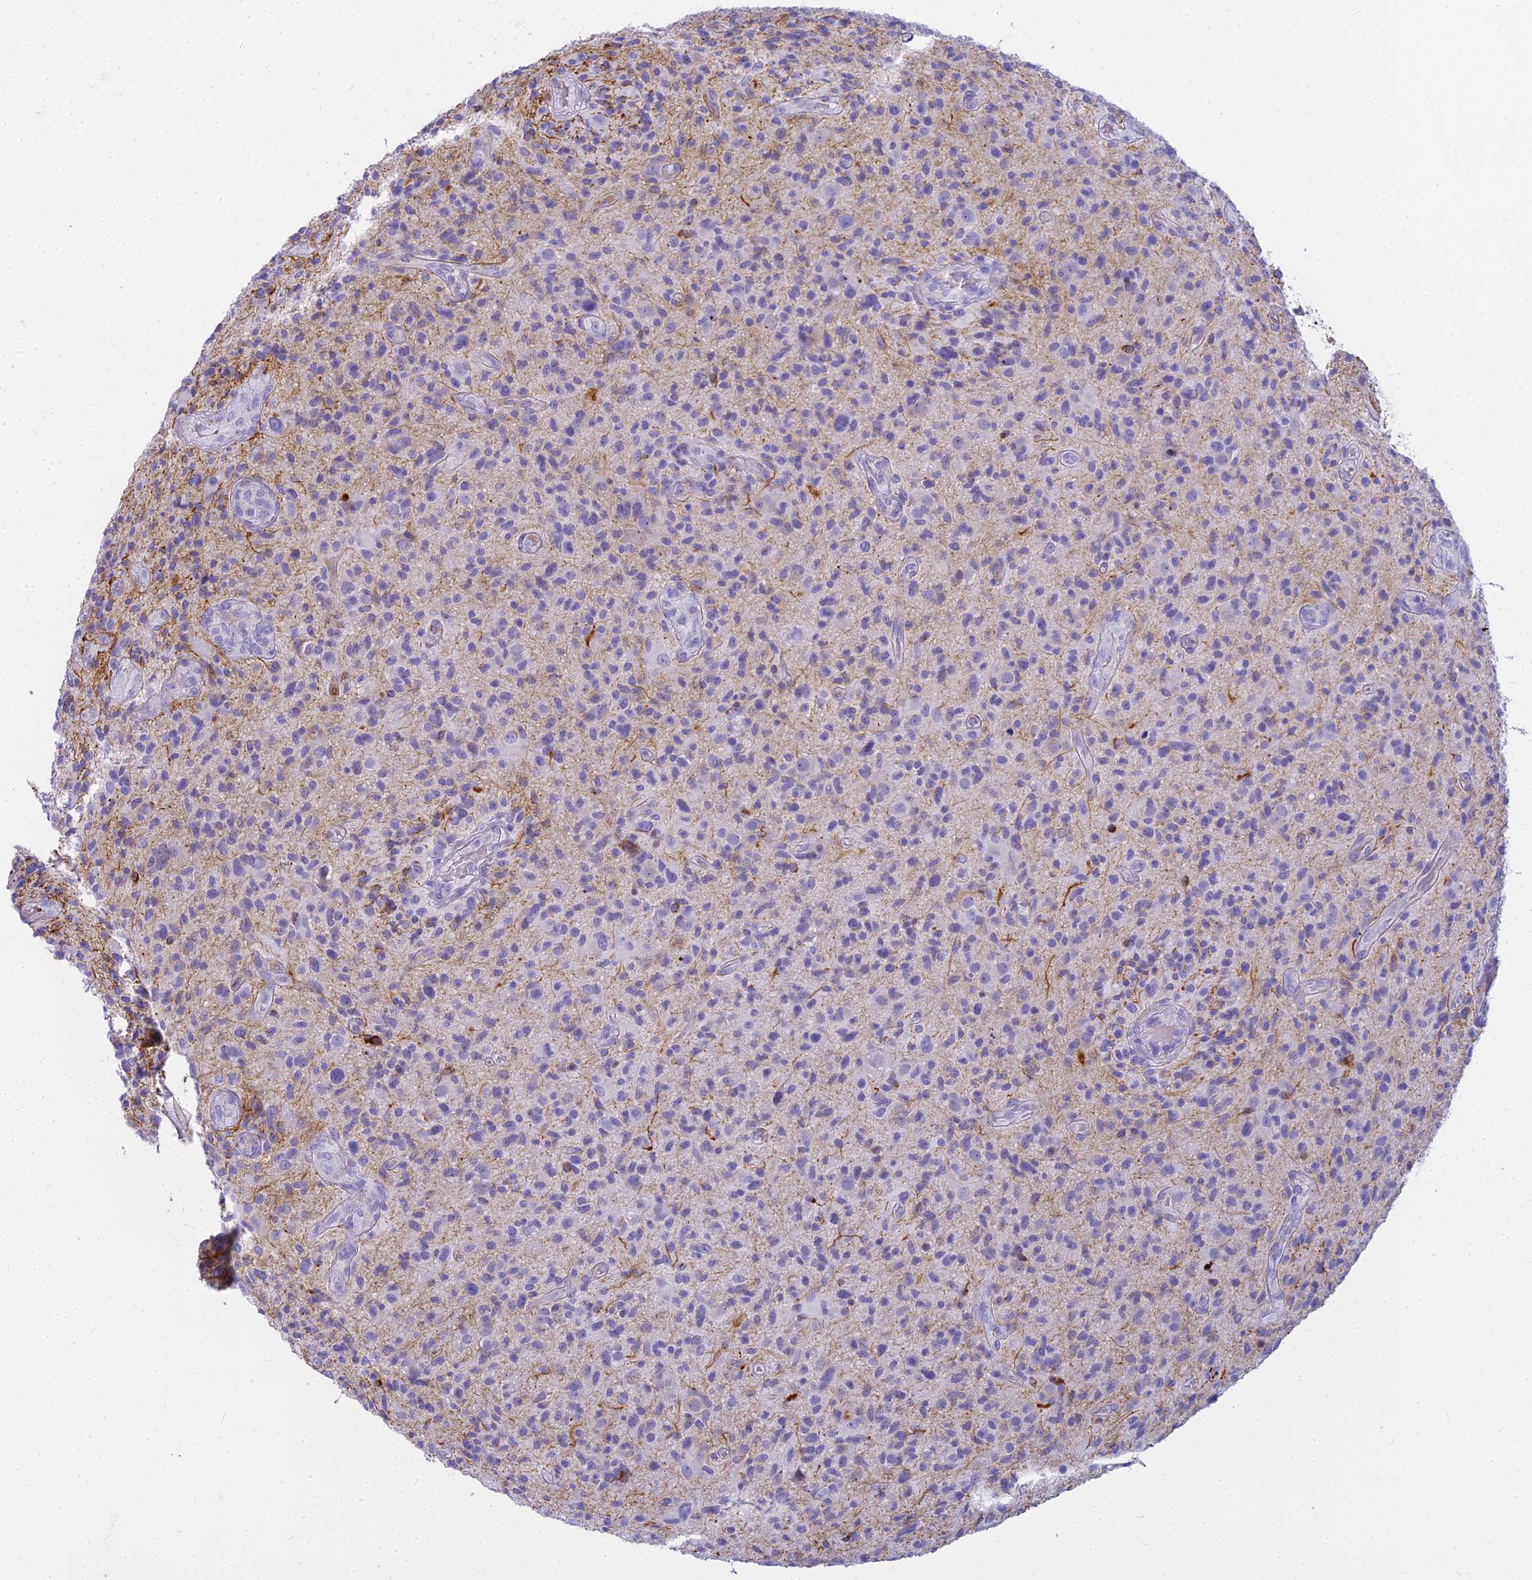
{"staining": {"intensity": "negative", "quantity": "none", "location": "none"}, "tissue": "glioma", "cell_type": "Tumor cells", "image_type": "cancer", "snomed": [{"axis": "morphology", "description": "Glioma, malignant, High grade"}, {"axis": "topography", "description": "Brain"}], "caption": "The histopathology image reveals no staining of tumor cells in malignant glioma (high-grade). (DAB (3,3'-diaminobenzidine) immunohistochemistry (IHC) visualized using brightfield microscopy, high magnification).", "gene": "EVI2A", "patient": {"sex": "male", "age": 47}}